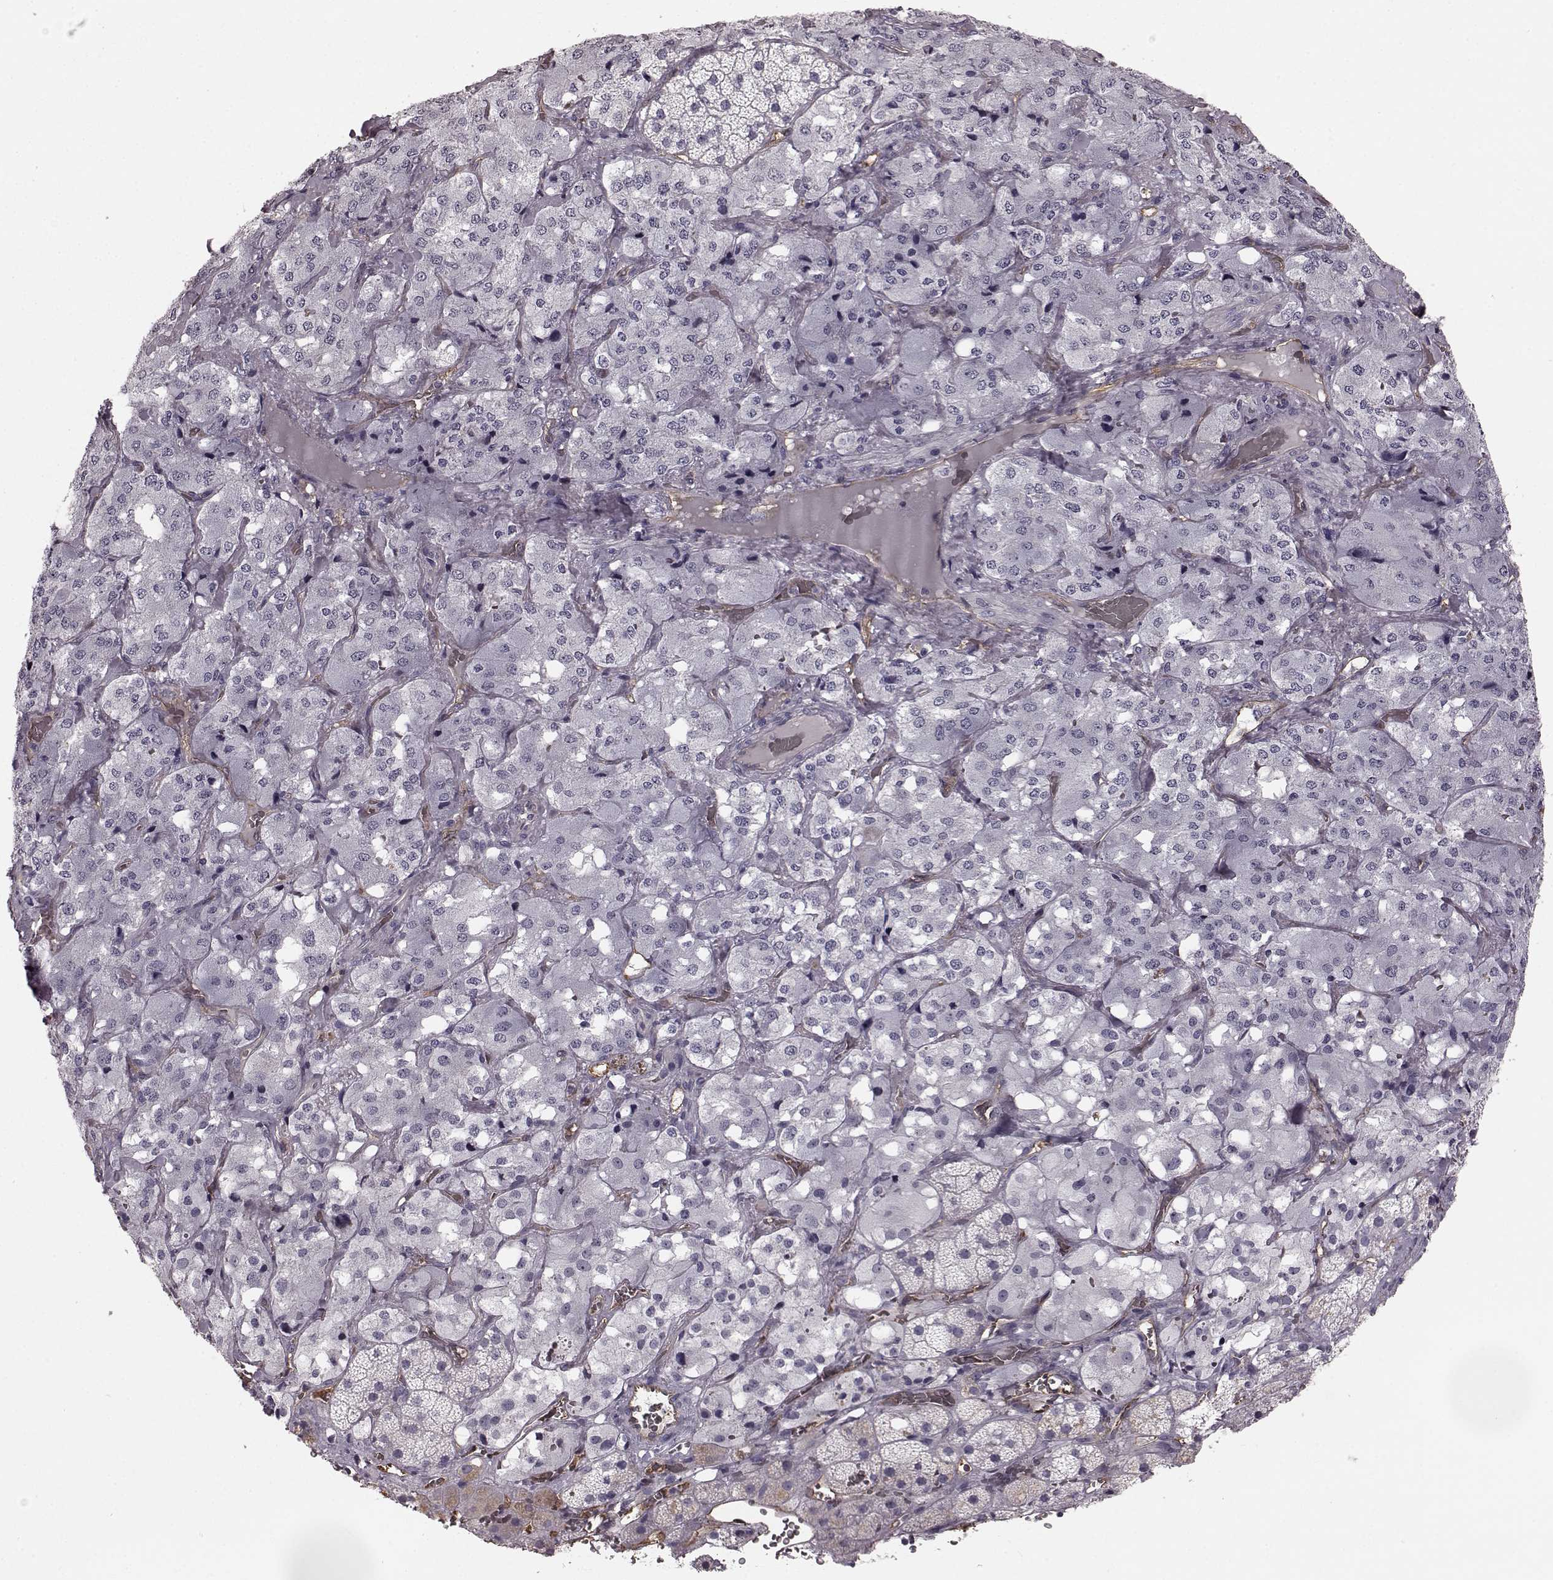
{"staining": {"intensity": "negative", "quantity": "none", "location": "none"}, "tissue": "adrenal gland", "cell_type": "Glandular cells", "image_type": "normal", "snomed": [{"axis": "morphology", "description": "Normal tissue, NOS"}, {"axis": "topography", "description": "Adrenal gland"}], "caption": "Immunohistochemistry of benign human adrenal gland shows no staining in glandular cells. (DAB (3,3'-diaminobenzidine) IHC visualized using brightfield microscopy, high magnification).", "gene": "EIF4E1B", "patient": {"sex": "male", "age": 57}}